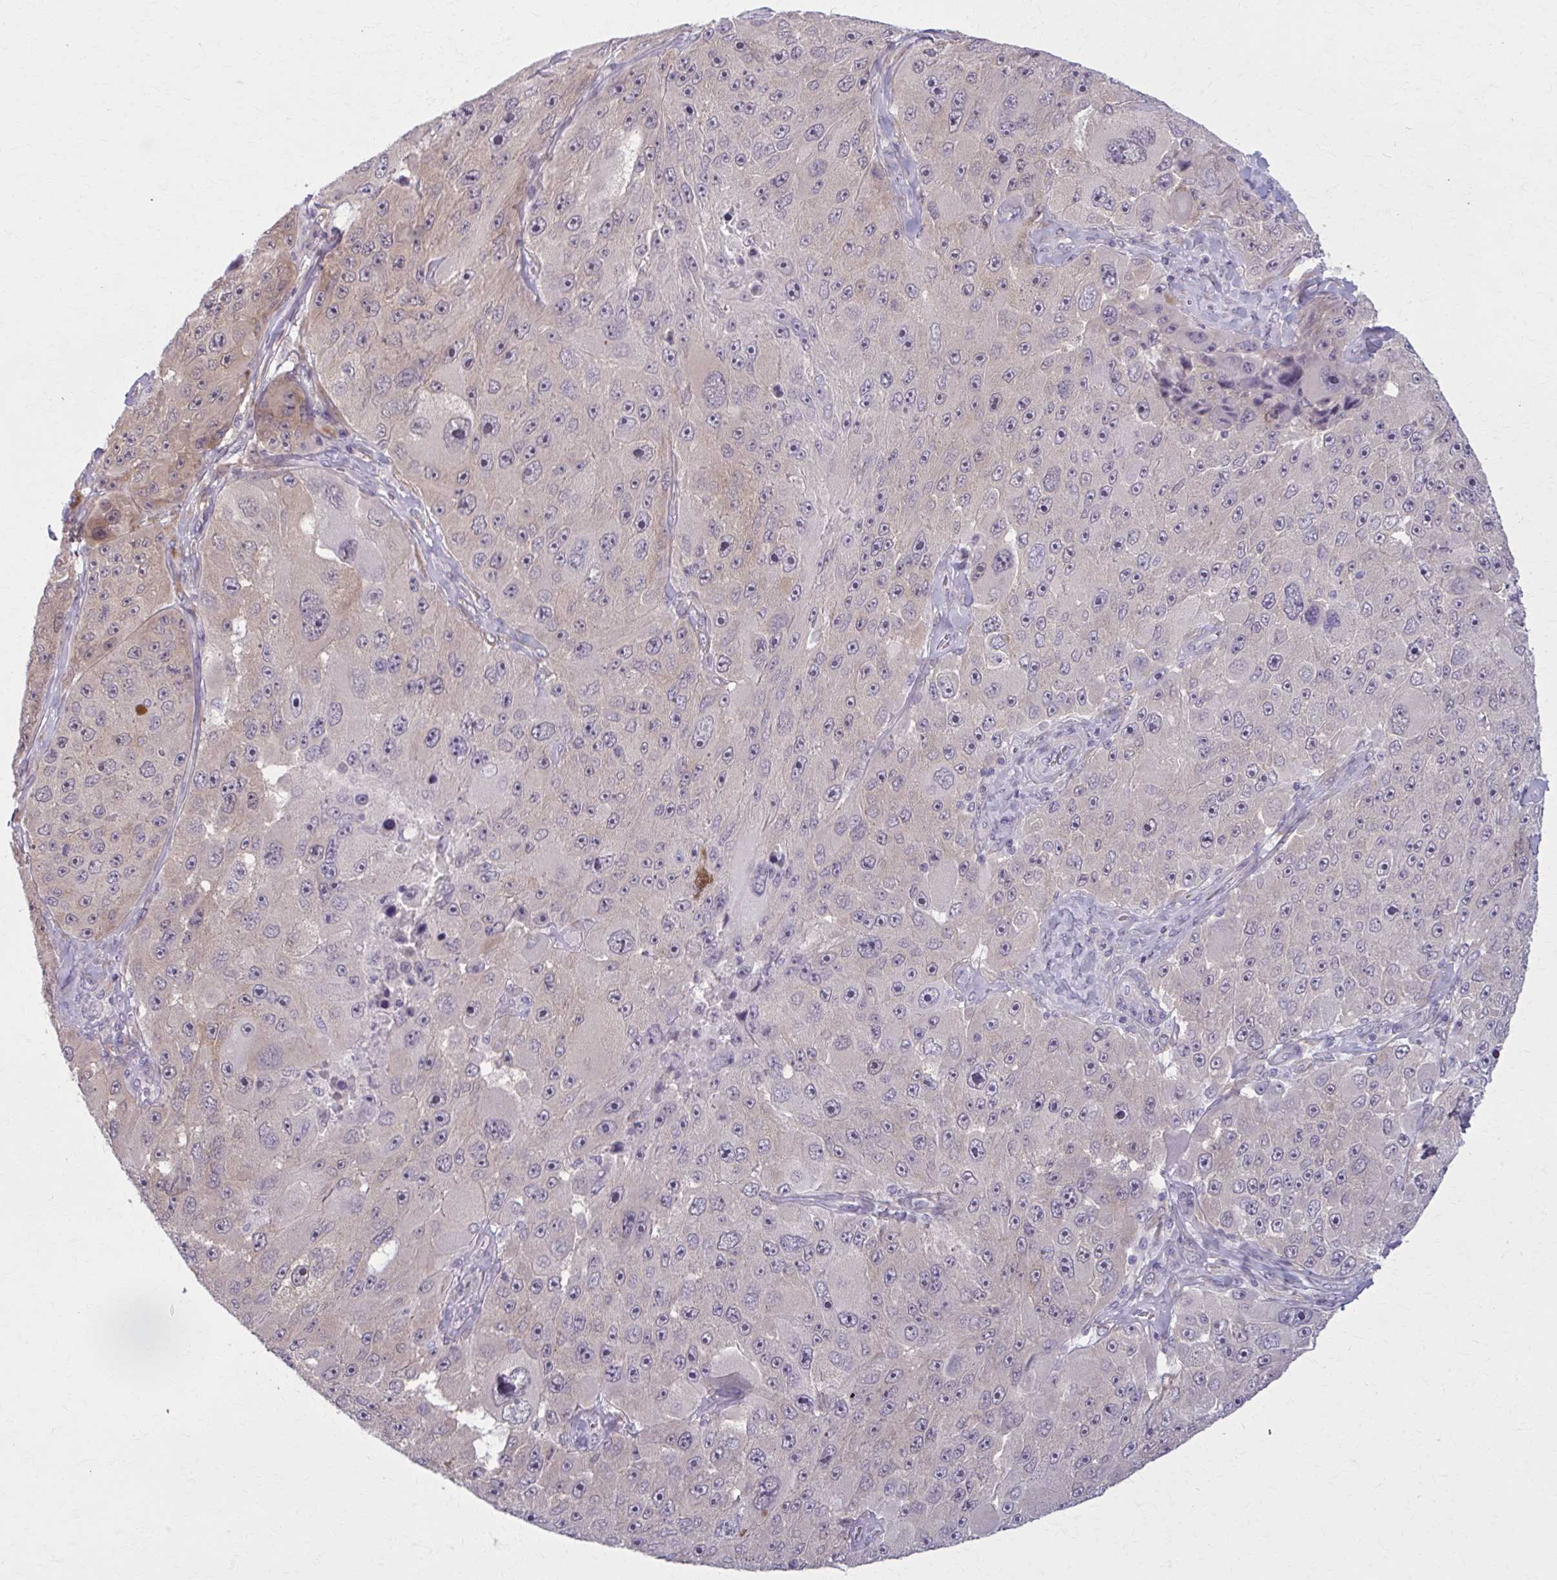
{"staining": {"intensity": "weak", "quantity": "<25%", "location": "cytoplasmic/membranous"}, "tissue": "melanoma", "cell_type": "Tumor cells", "image_type": "cancer", "snomed": [{"axis": "morphology", "description": "Malignant melanoma, Metastatic site"}, {"axis": "topography", "description": "Lymph node"}], "caption": "Immunohistochemistry (IHC) image of human malignant melanoma (metastatic site) stained for a protein (brown), which demonstrates no positivity in tumor cells. The staining is performed using DAB brown chromogen with nuclei counter-stained in using hematoxylin.", "gene": "NUMBL", "patient": {"sex": "male", "age": 62}}